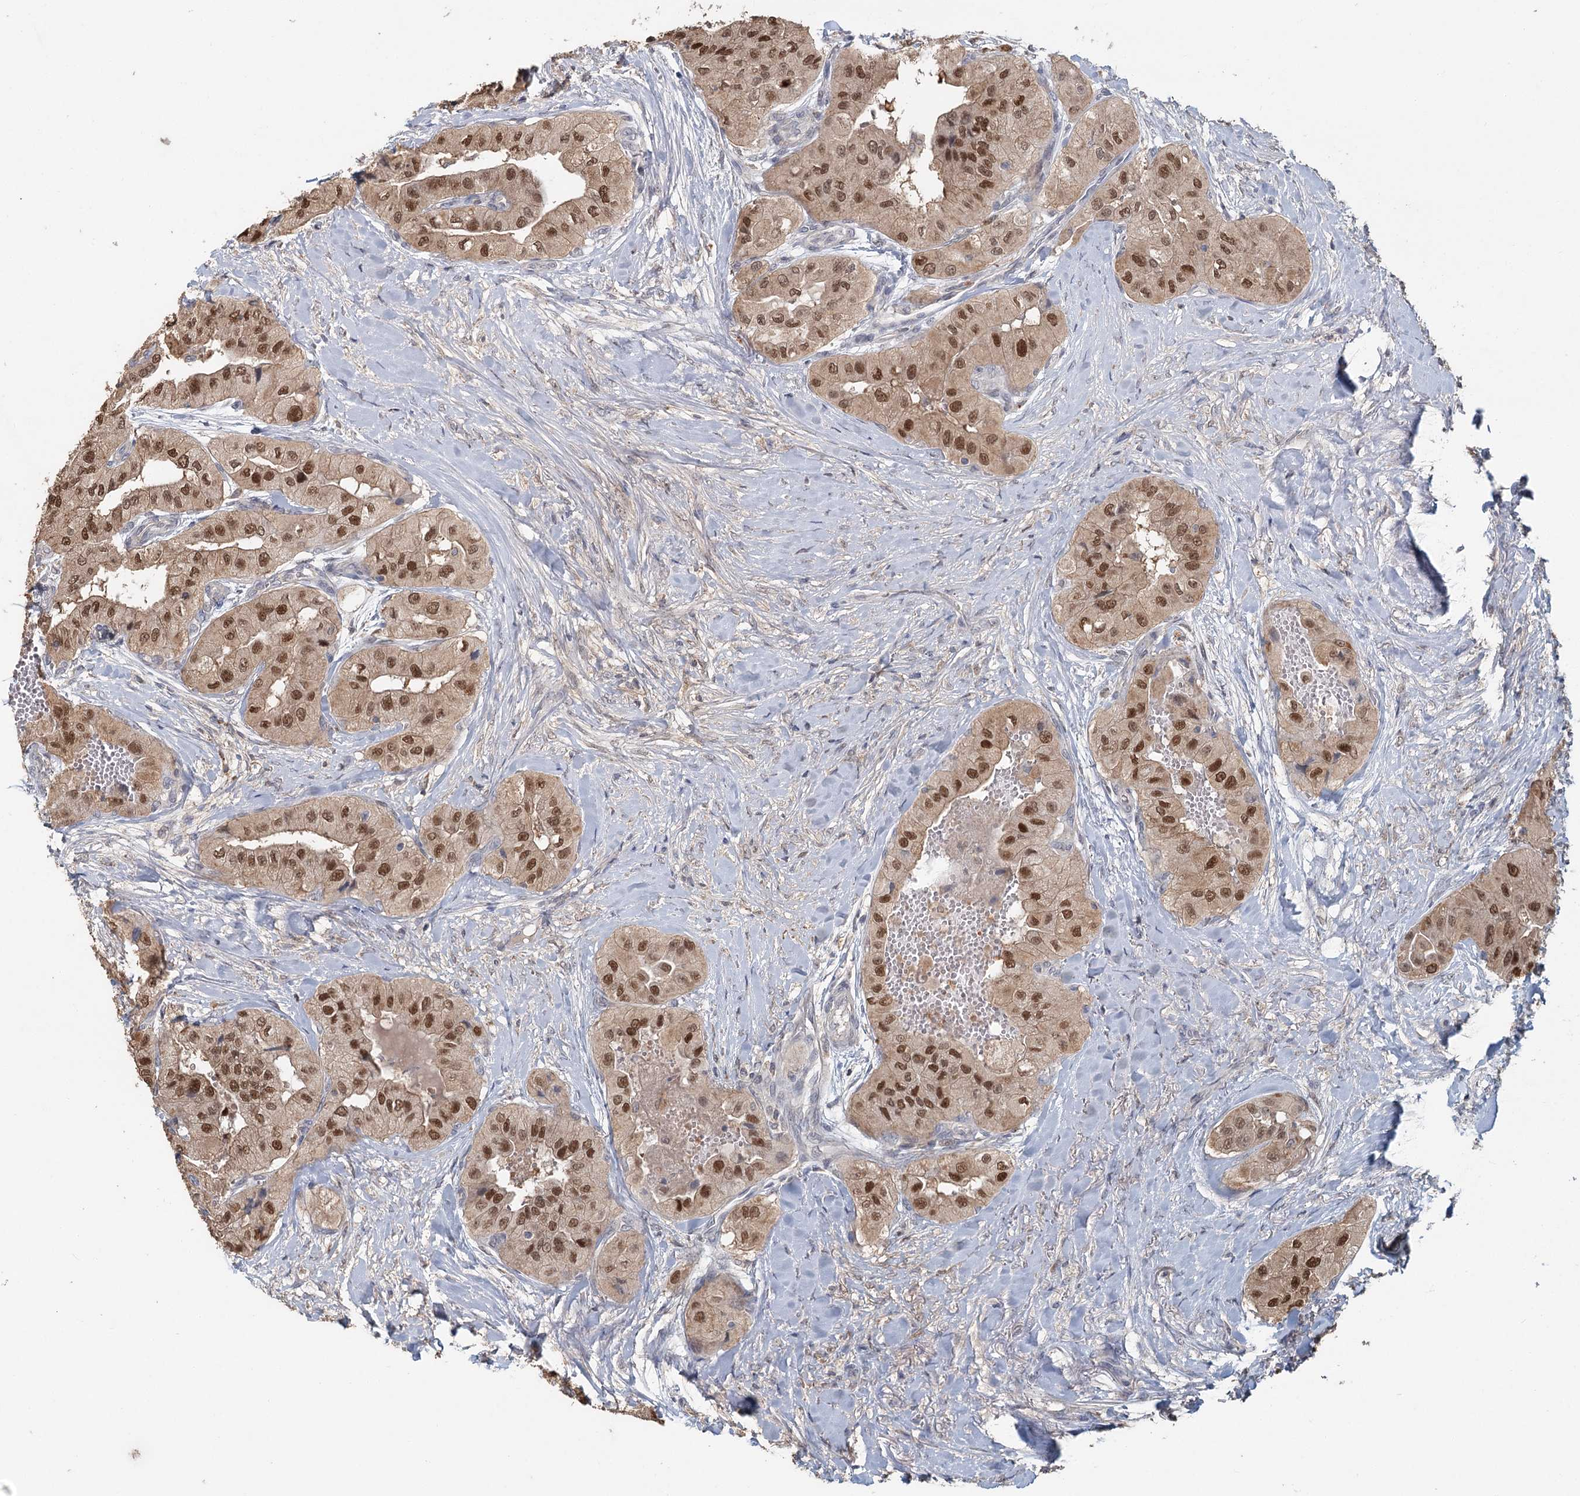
{"staining": {"intensity": "strong", "quantity": ">75%", "location": "cytoplasmic/membranous,nuclear"}, "tissue": "thyroid cancer", "cell_type": "Tumor cells", "image_type": "cancer", "snomed": [{"axis": "morphology", "description": "Papillary adenocarcinoma, NOS"}, {"axis": "topography", "description": "Thyroid gland"}], "caption": "Human papillary adenocarcinoma (thyroid) stained for a protein (brown) exhibits strong cytoplasmic/membranous and nuclear positive staining in approximately >75% of tumor cells.", "gene": "ADK", "patient": {"sex": "female", "age": 59}}